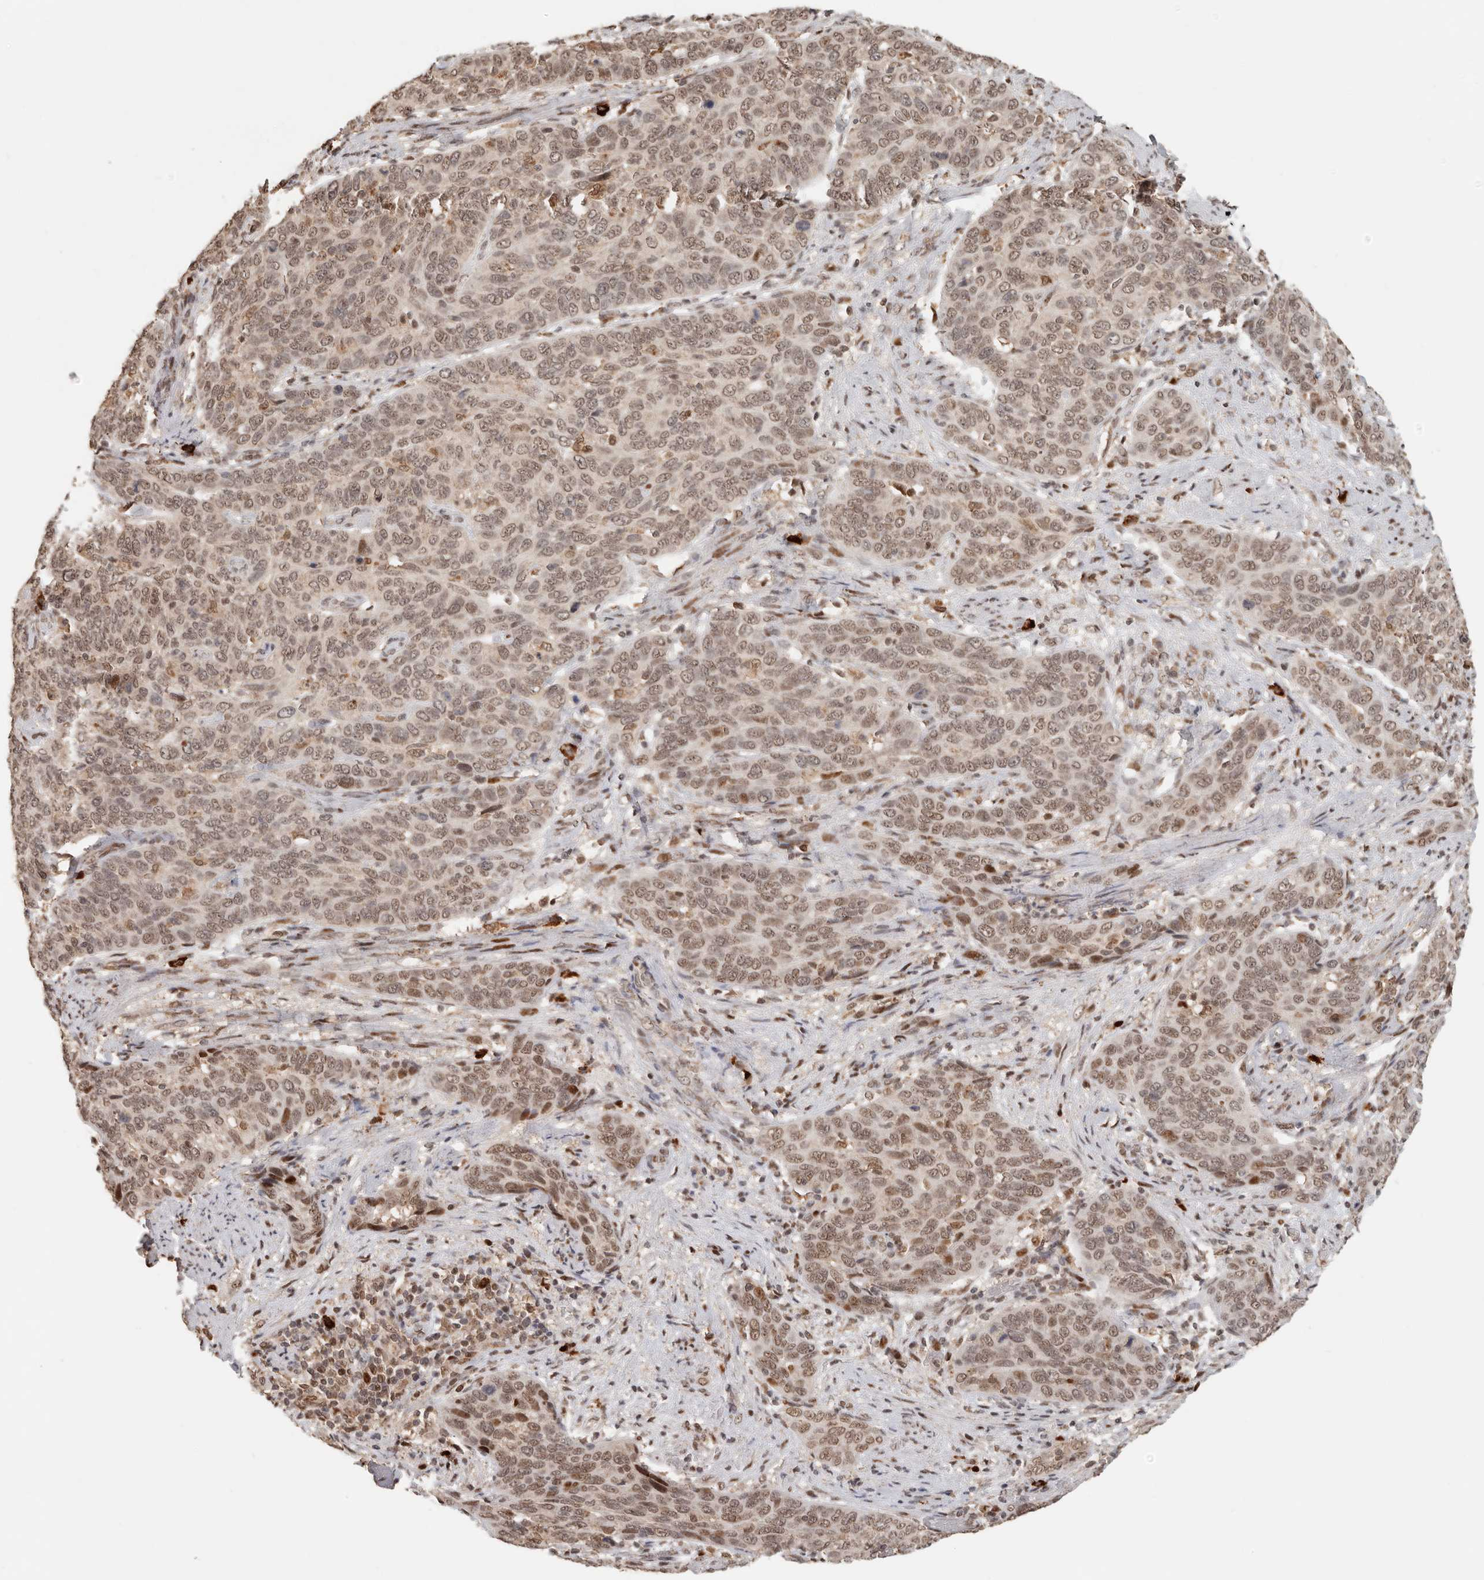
{"staining": {"intensity": "moderate", "quantity": ">75%", "location": "nuclear"}, "tissue": "cervical cancer", "cell_type": "Tumor cells", "image_type": "cancer", "snomed": [{"axis": "morphology", "description": "Squamous cell carcinoma, NOS"}, {"axis": "topography", "description": "Cervix"}], "caption": "Moderate nuclear expression is seen in about >75% of tumor cells in squamous cell carcinoma (cervical).", "gene": "NPAS2", "patient": {"sex": "female", "age": 60}}